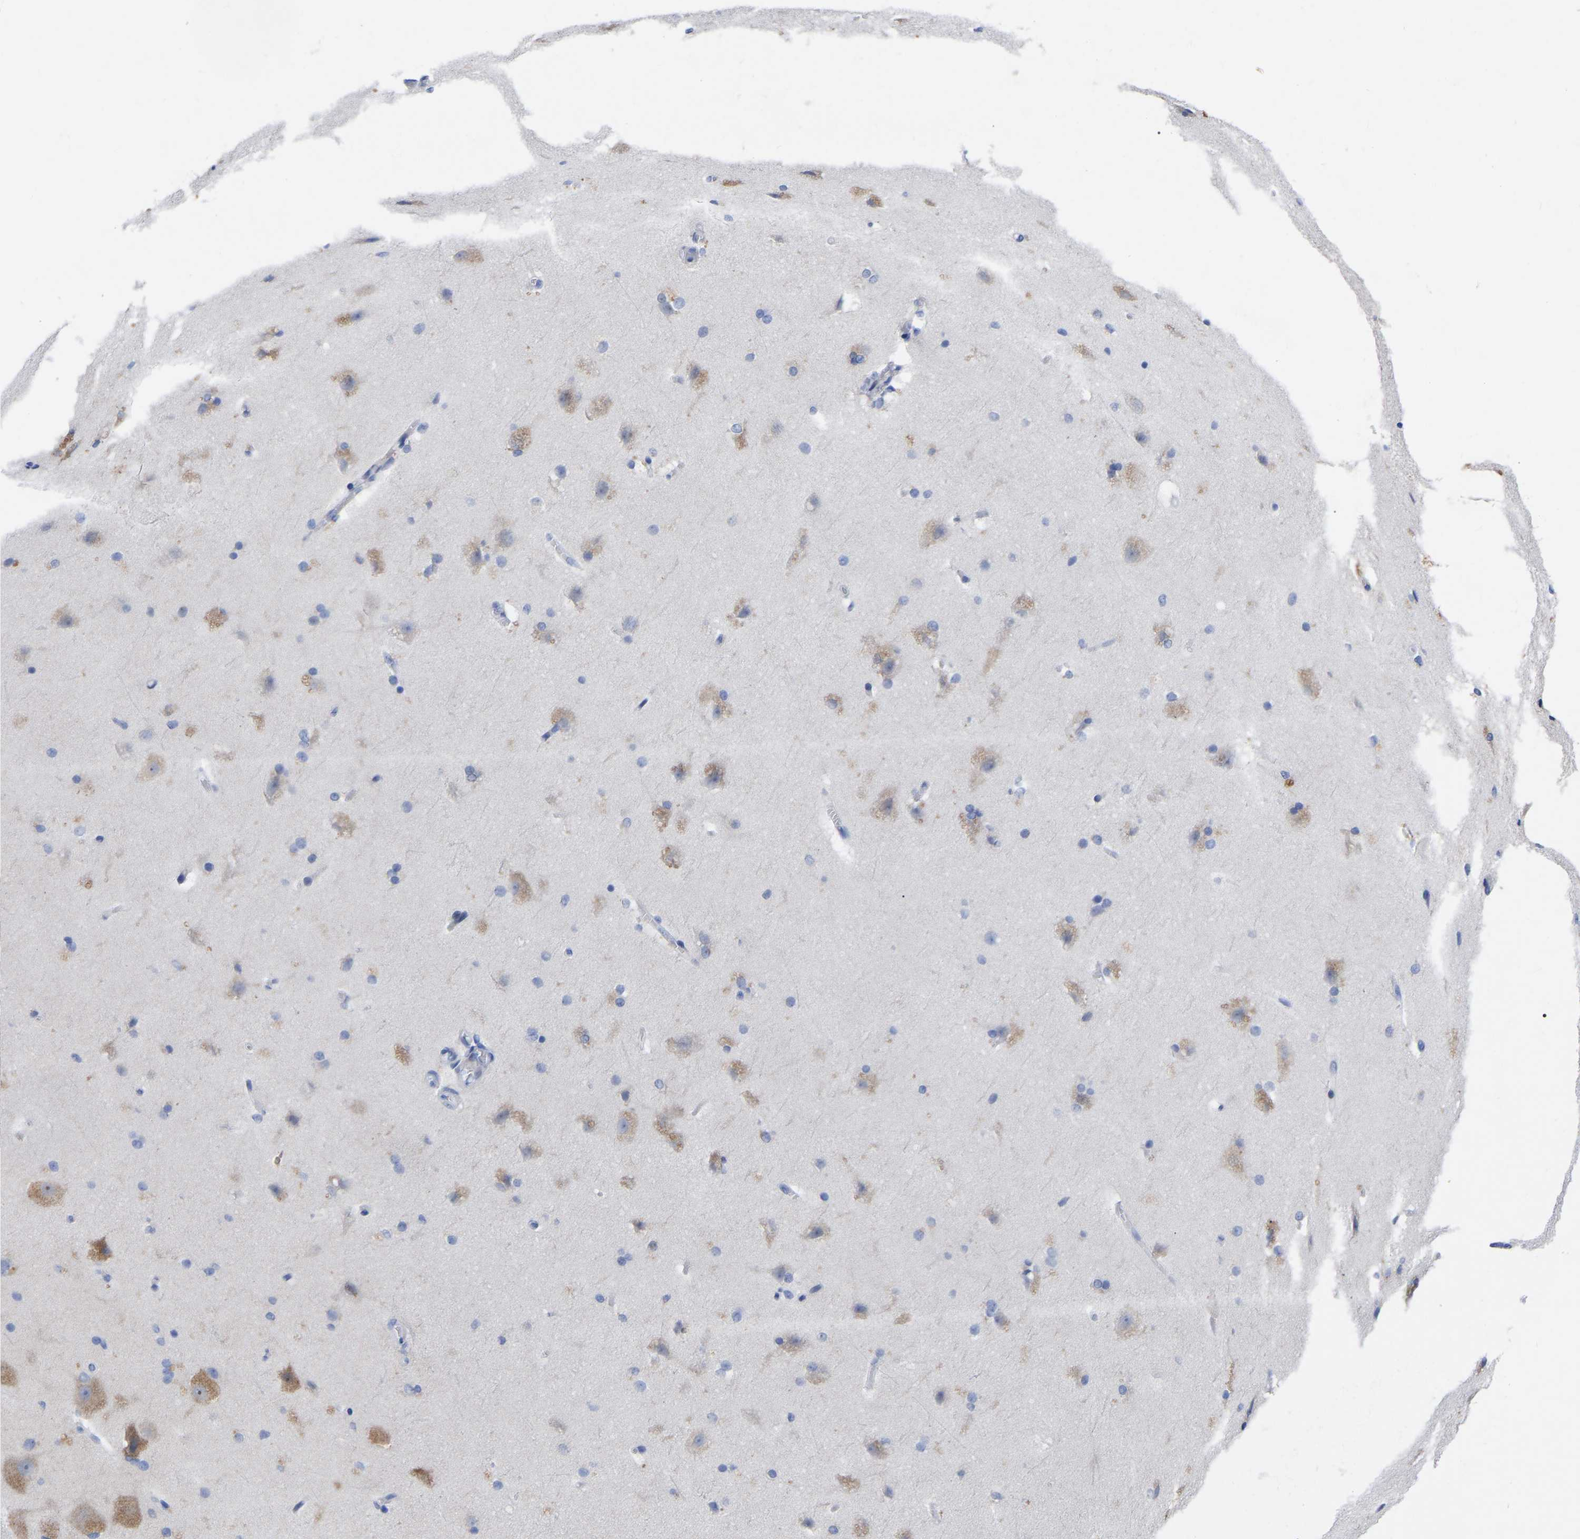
{"staining": {"intensity": "negative", "quantity": "none", "location": "none"}, "tissue": "cerebral cortex", "cell_type": "Endothelial cells", "image_type": "normal", "snomed": [{"axis": "morphology", "description": "Normal tissue, NOS"}, {"axis": "topography", "description": "Cerebral cortex"}, {"axis": "topography", "description": "Hippocampus"}], "caption": "This is an immunohistochemistry image of normal cerebral cortex. There is no expression in endothelial cells.", "gene": "PTPN7", "patient": {"sex": "female", "age": 19}}